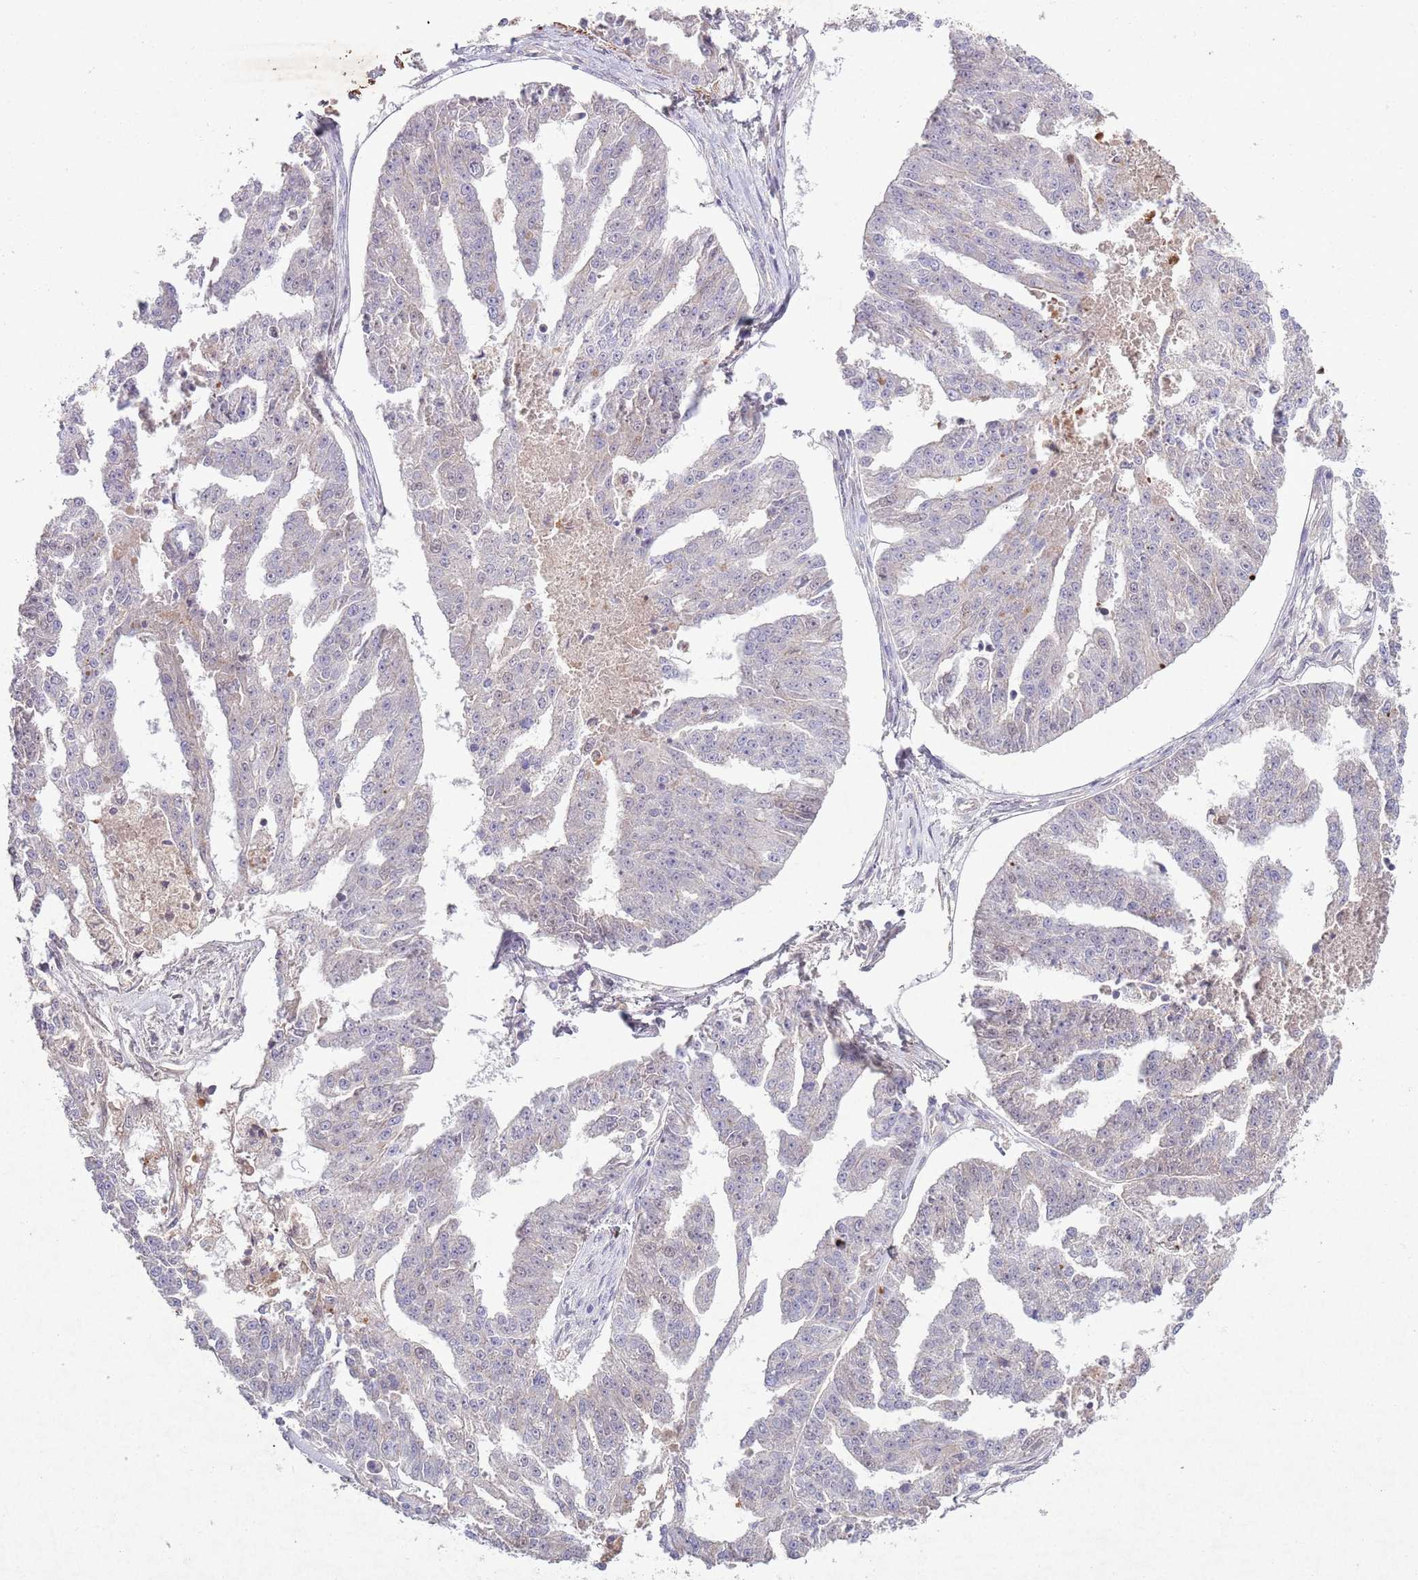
{"staining": {"intensity": "negative", "quantity": "none", "location": "none"}, "tissue": "ovarian cancer", "cell_type": "Tumor cells", "image_type": "cancer", "snomed": [{"axis": "morphology", "description": "Cystadenocarcinoma, serous, NOS"}, {"axis": "topography", "description": "Ovary"}], "caption": "Image shows no significant protein positivity in tumor cells of ovarian cancer.", "gene": "CCNI", "patient": {"sex": "female", "age": 58}}